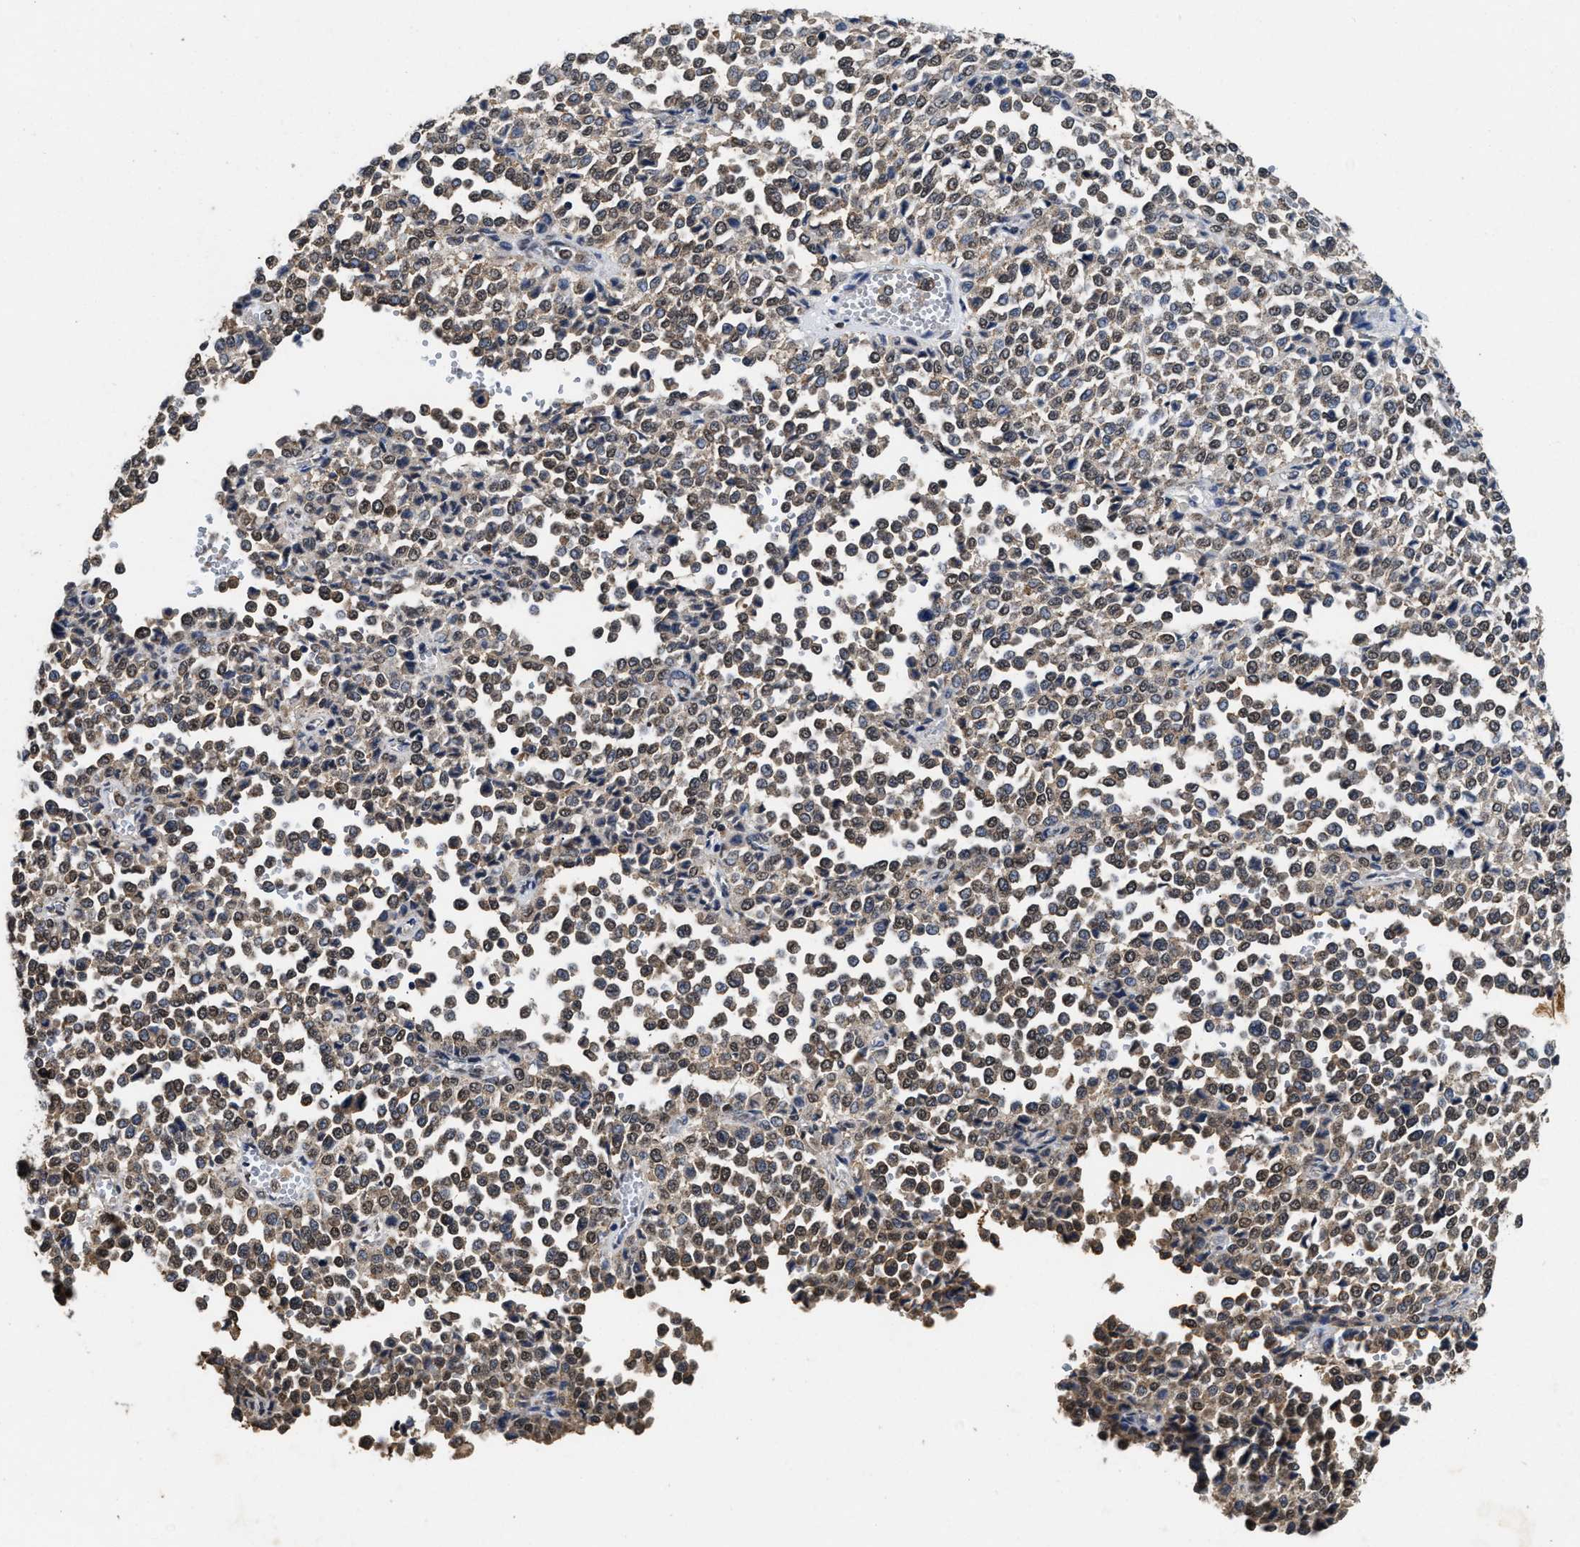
{"staining": {"intensity": "weak", "quantity": ">75%", "location": "nuclear"}, "tissue": "melanoma", "cell_type": "Tumor cells", "image_type": "cancer", "snomed": [{"axis": "morphology", "description": "Malignant melanoma, Metastatic site"}, {"axis": "topography", "description": "Pancreas"}], "caption": "Malignant melanoma (metastatic site) was stained to show a protein in brown. There is low levels of weak nuclear expression in approximately >75% of tumor cells.", "gene": "ACOX1", "patient": {"sex": "female", "age": 30}}